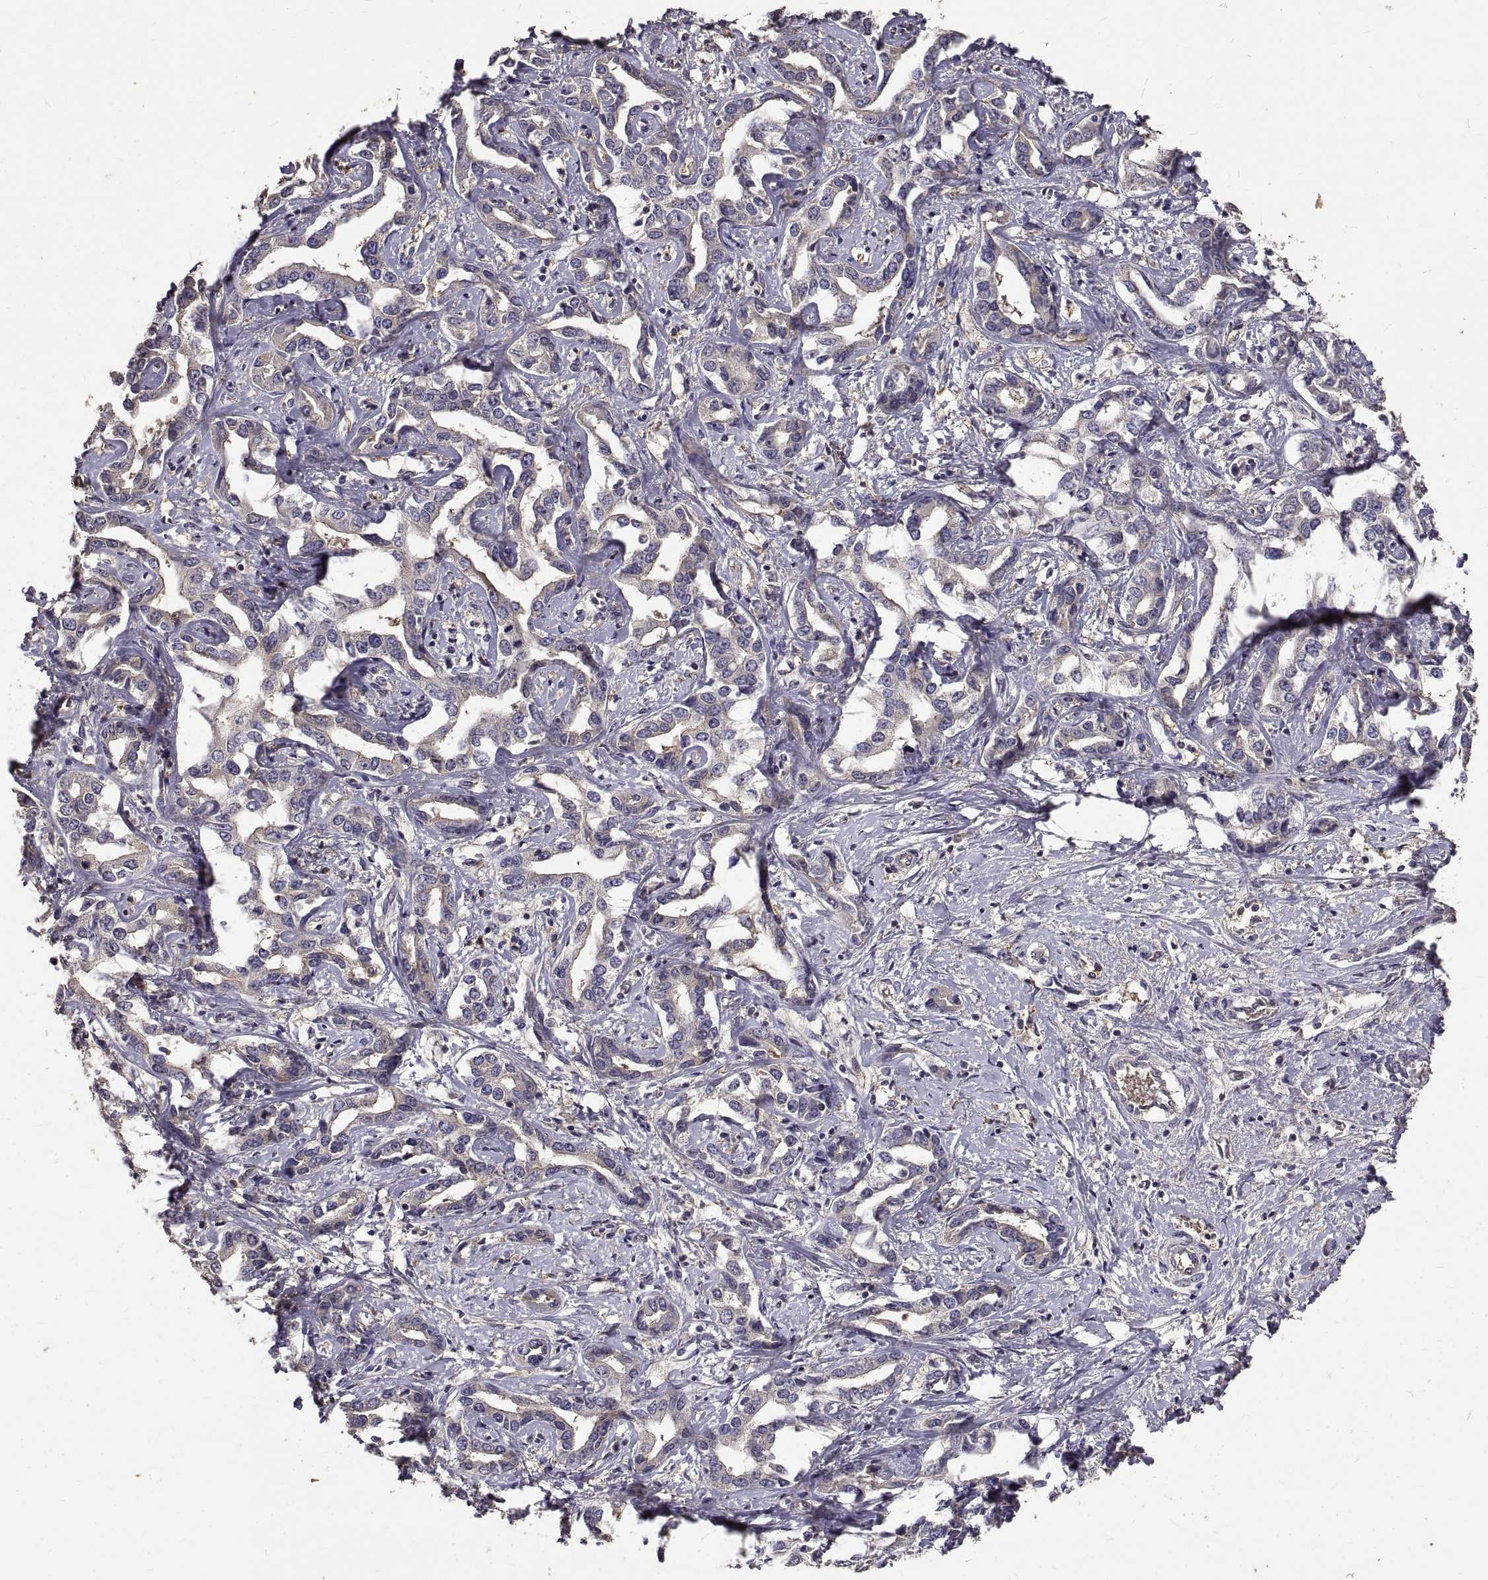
{"staining": {"intensity": "negative", "quantity": "none", "location": "none"}, "tissue": "liver cancer", "cell_type": "Tumor cells", "image_type": "cancer", "snomed": [{"axis": "morphology", "description": "Cholangiocarcinoma"}, {"axis": "topography", "description": "Liver"}], "caption": "Image shows no protein positivity in tumor cells of liver cancer (cholangiocarcinoma) tissue.", "gene": "PEA15", "patient": {"sex": "male", "age": 59}}